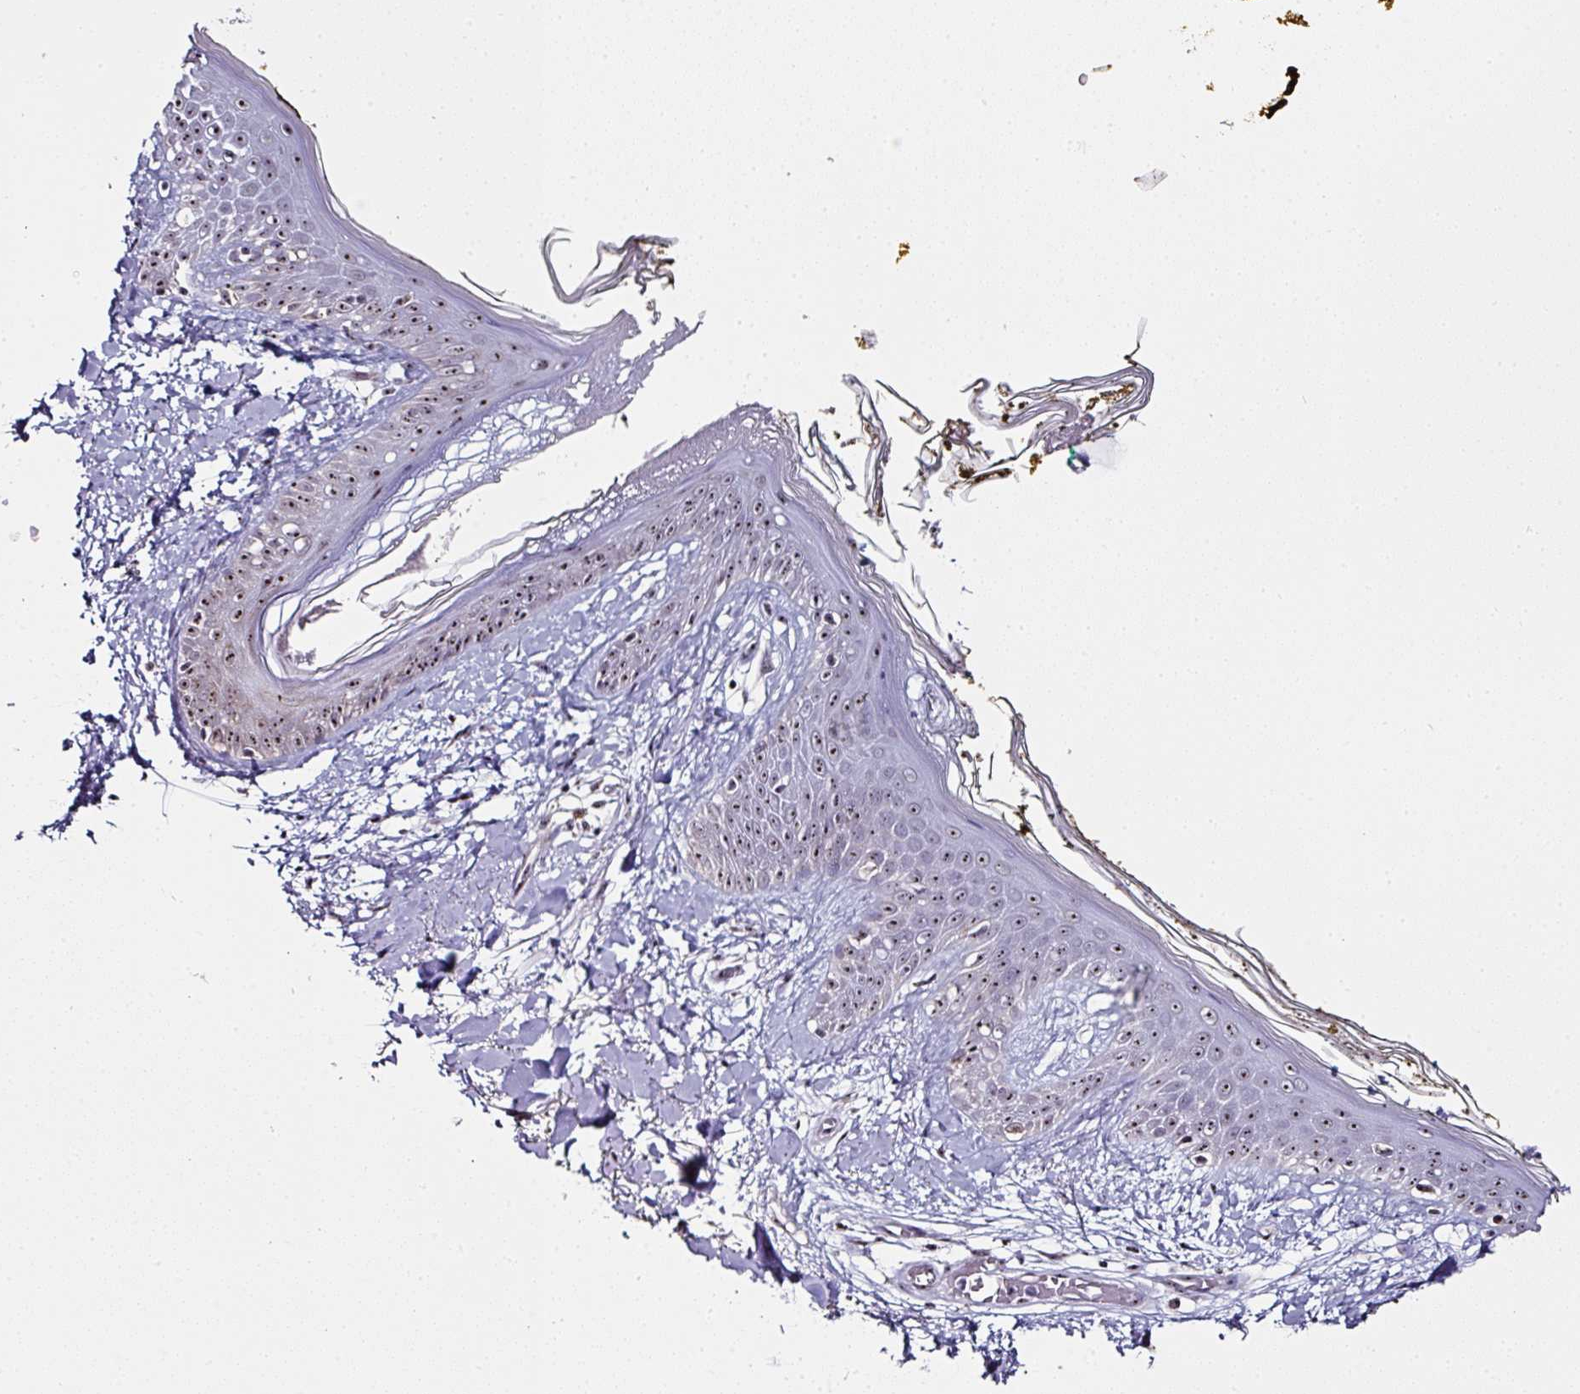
{"staining": {"intensity": "weak", "quantity": "25%-75%", "location": "nuclear"}, "tissue": "skin", "cell_type": "Fibroblasts", "image_type": "normal", "snomed": [{"axis": "morphology", "description": "Normal tissue, NOS"}, {"axis": "topography", "description": "Skin"}], "caption": "Immunohistochemistry (IHC) image of unremarkable human skin stained for a protein (brown), which demonstrates low levels of weak nuclear staining in approximately 25%-75% of fibroblasts.", "gene": "NACC2", "patient": {"sex": "female", "age": 34}}